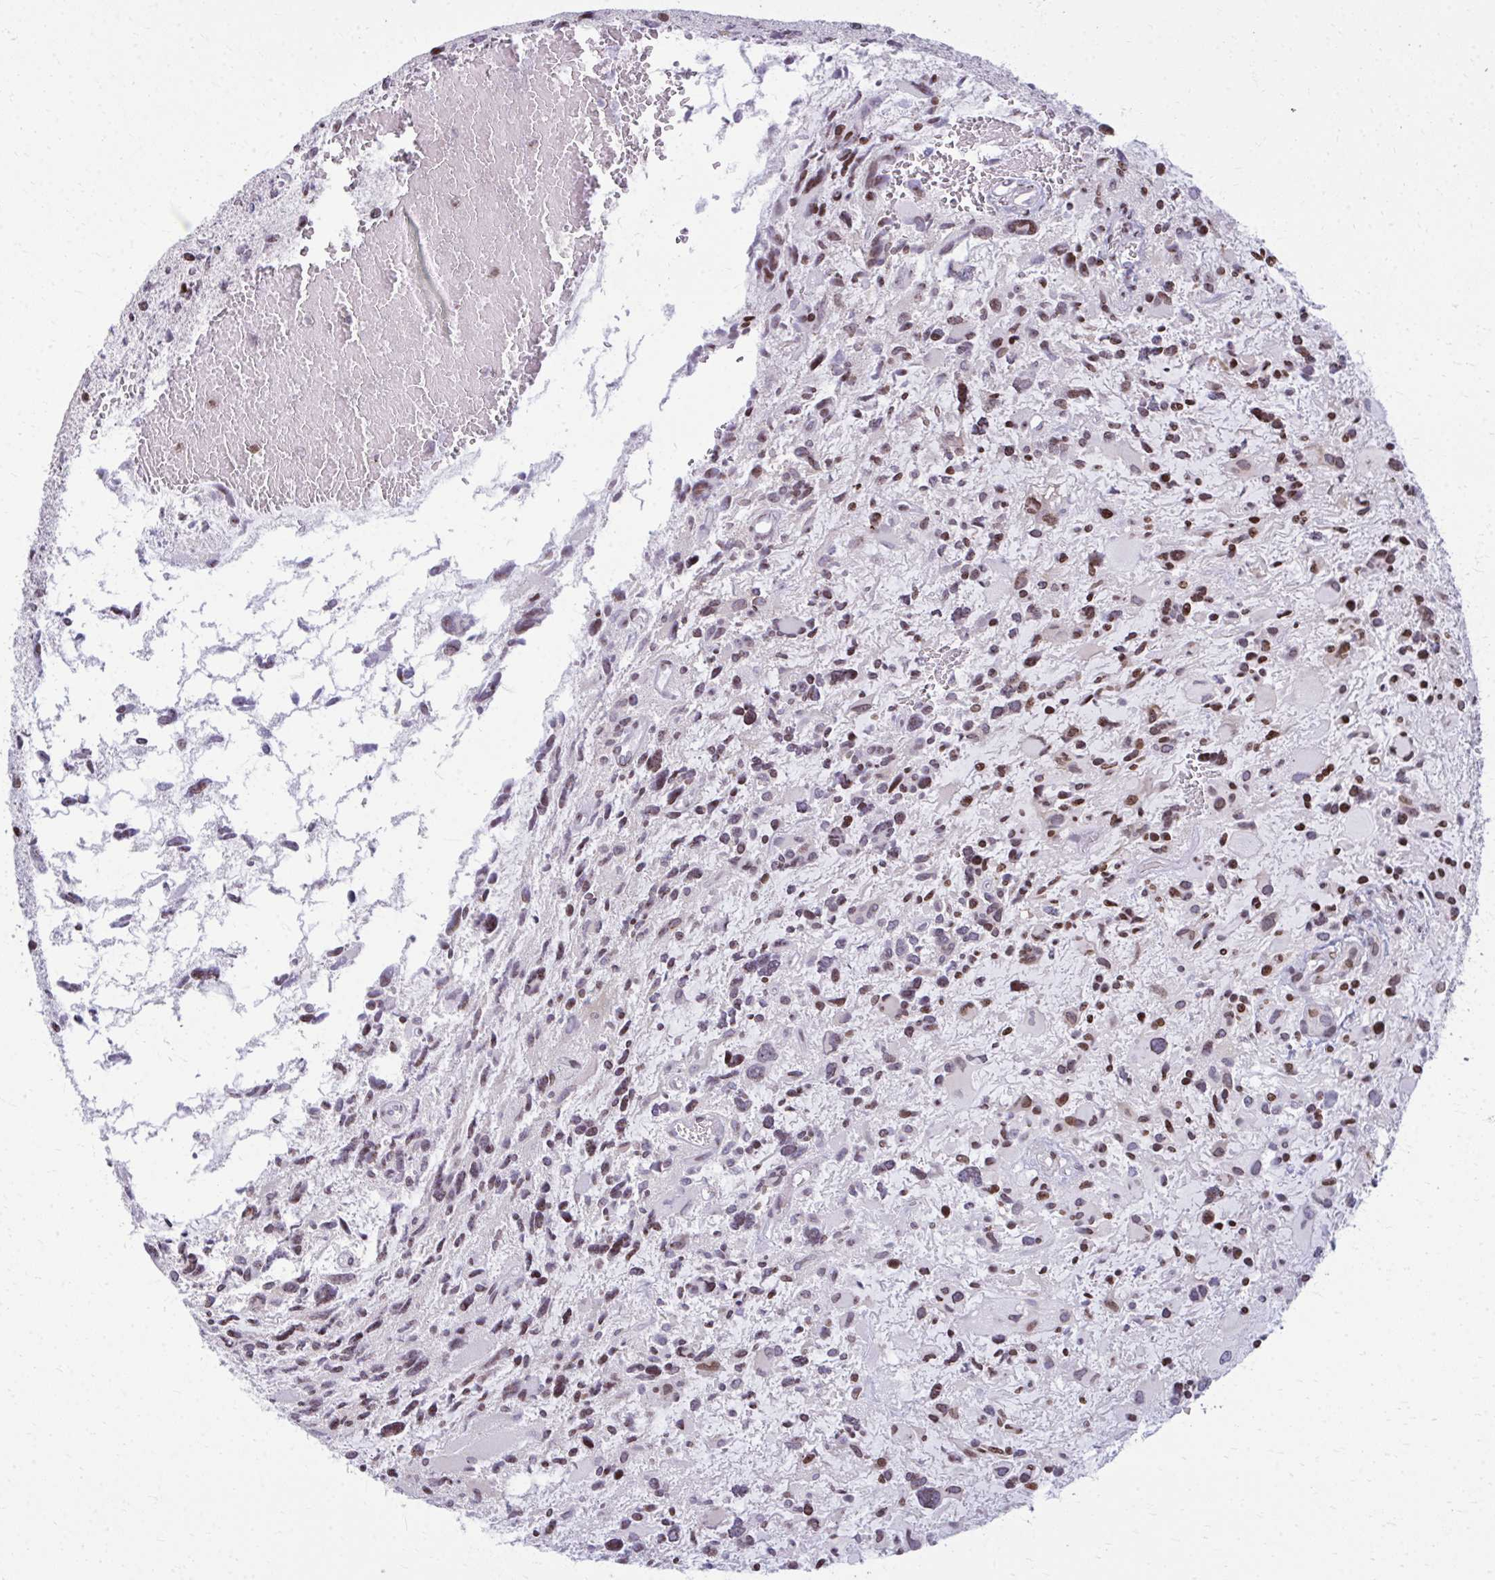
{"staining": {"intensity": "moderate", "quantity": "25%-75%", "location": "nuclear"}, "tissue": "glioma", "cell_type": "Tumor cells", "image_type": "cancer", "snomed": [{"axis": "morphology", "description": "Glioma, malignant, High grade"}, {"axis": "topography", "description": "Brain"}], "caption": "Glioma stained for a protein shows moderate nuclear positivity in tumor cells.", "gene": "AP5M1", "patient": {"sex": "female", "age": 11}}